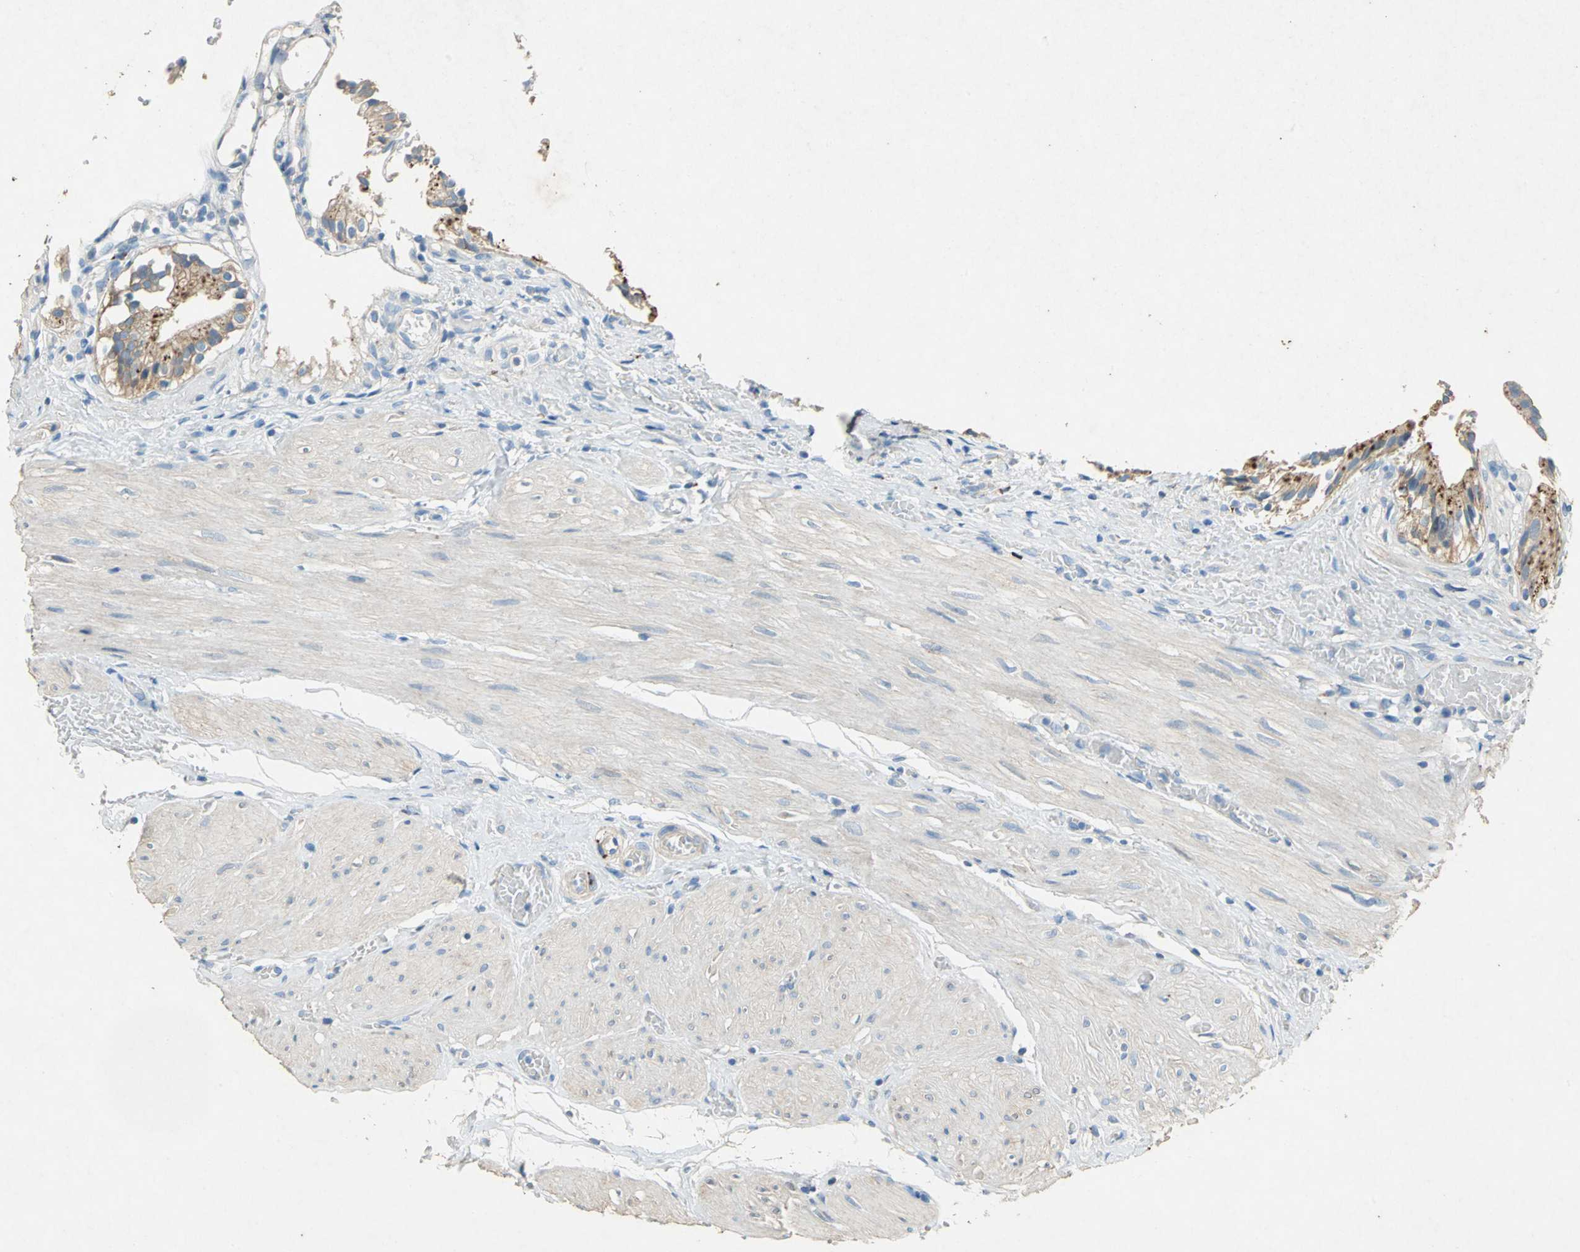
{"staining": {"intensity": "weak", "quantity": ">75%", "location": "cytoplasmic/membranous"}, "tissue": "gallbladder", "cell_type": "Glandular cells", "image_type": "normal", "snomed": [{"axis": "morphology", "description": "Normal tissue, NOS"}, {"axis": "topography", "description": "Gallbladder"}], "caption": "High-power microscopy captured an IHC micrograph of normal gallbladder, revealing weak cytoplasmic/membranous expression in about >75% of glandular cells. The protein of interest is stained brown, and the nuclei are stained in blue (DAB (3,3'-diaminobenzidine) IHC with brightfield microscopy, high magnification).", "gene": "ADAMTS5", "patient": {"sex": "male", "age": 65}}